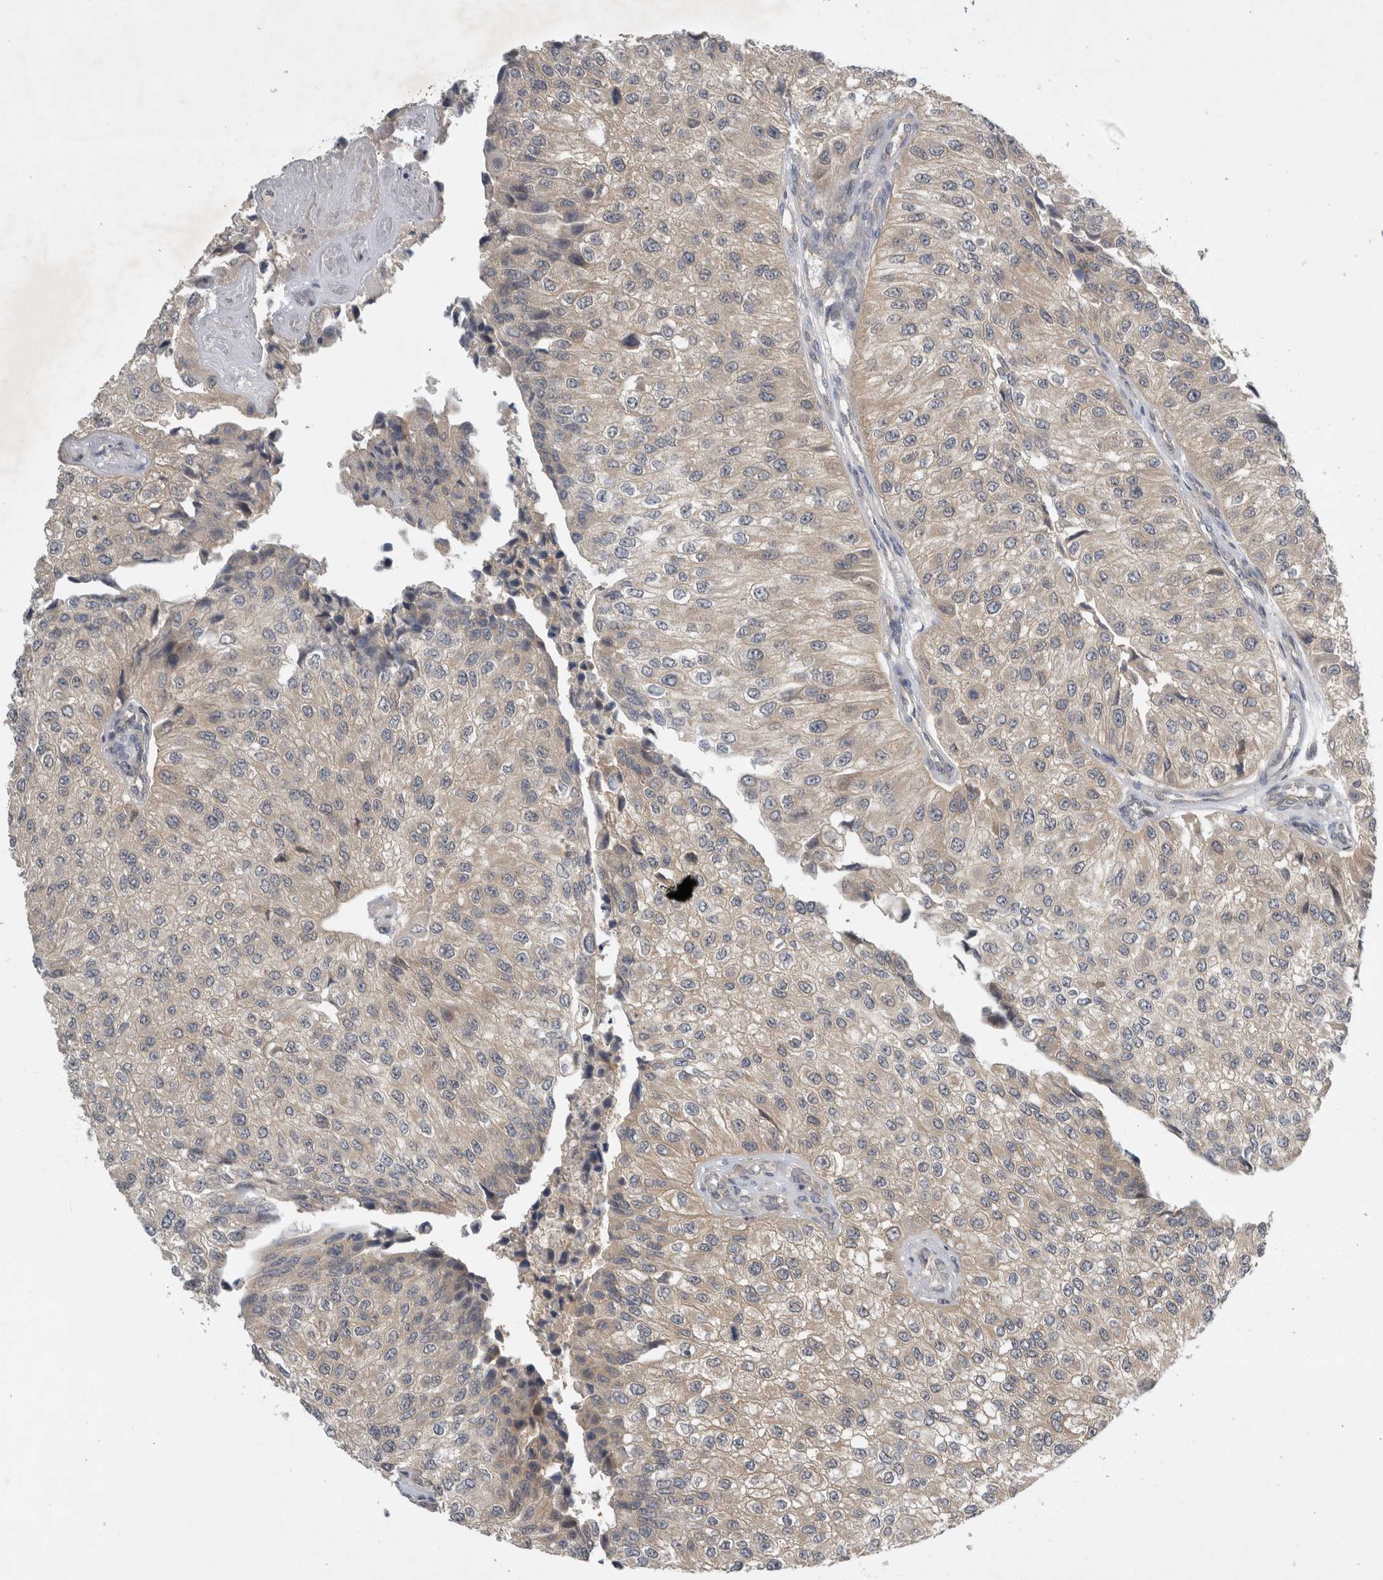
{"staining": {"intensity": "weak", "quantity": "<25%", "location": "cytoplasmic/membranous"}, "tissue": "urothelial cancer", "cell_type": "Tumor cells", "image_type": "cancer", "snomed": [{"axis": "morphology", "description": "Urothelial carcinoma, High grade"}, {"axis": "topography", "description": "Kidney"}, {"axis": "topography", "description": "Urinary bladder"}], "caption": "IHC photomicrograph of neoplastic tissue: high-grade urothelial carcinoma stained with DAB exhibits no significant protein positivity in tumor cells.", "gene": "AASDHPPT", "patient": {"sex": "male", "age": 77}}